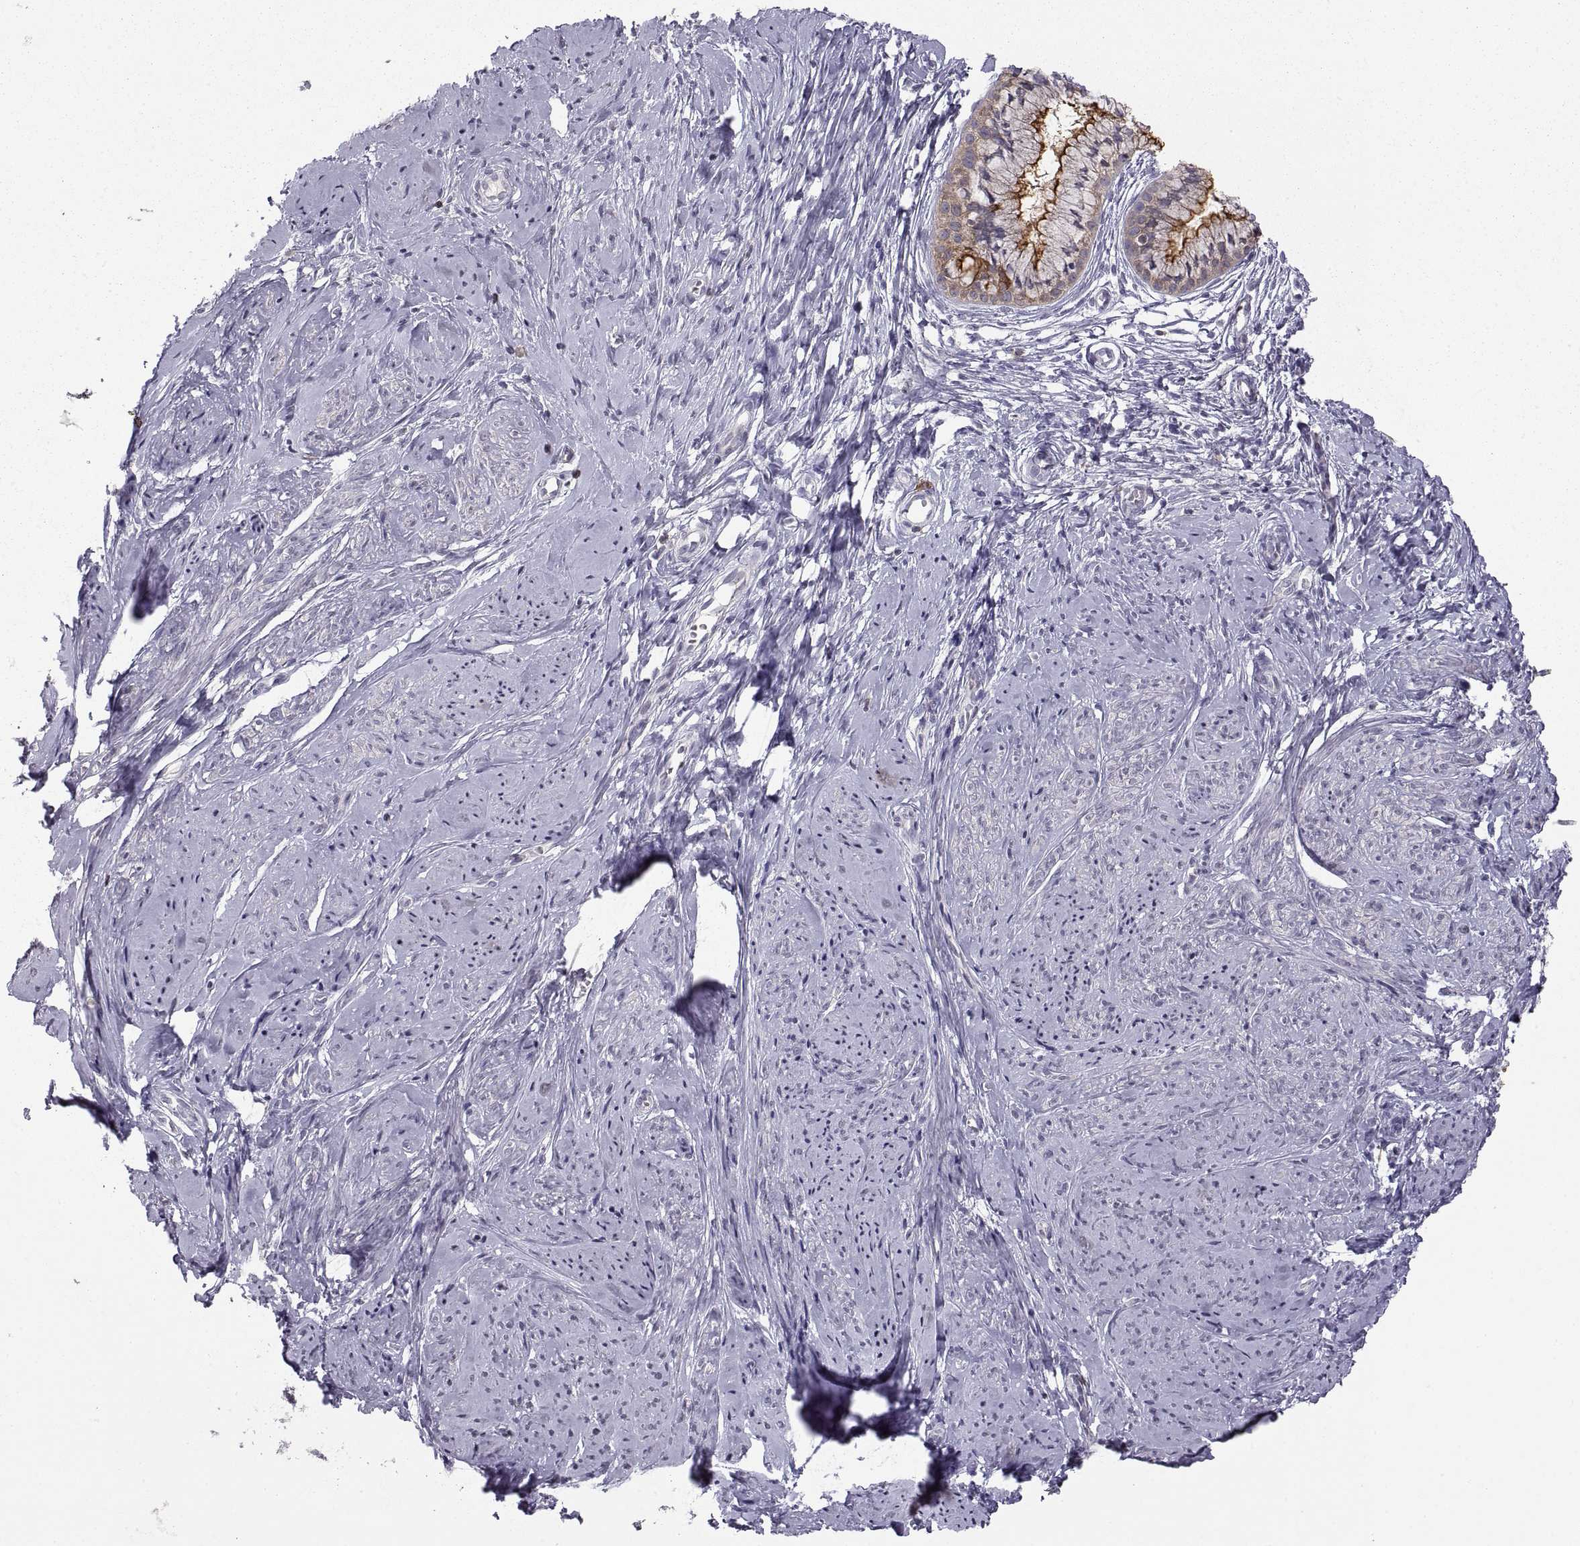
{"staining": {"intensity": "weak", "quantity": "<25%", "location": "cytoplasmic/membranous"}, "tissue": "smooth muscle", "cell_type": "Smooth muscle cells", "image_type": "normal", "snomed": [{"axis": "morphology", "description": "Normal tissue, NOS"}, {"axis": "topography", "description": "Smooth muscle"}], "caption": "Smooth muscle cells show no significant expression in normal smooth muscle. Brightfield microscopy of immunohistochemistry (IHC) stained with DAB (brown) and hematoxylin (blue), captured at high magnification.", "gene": "EZR", "patient": {"sex": "female", "age": 48}}